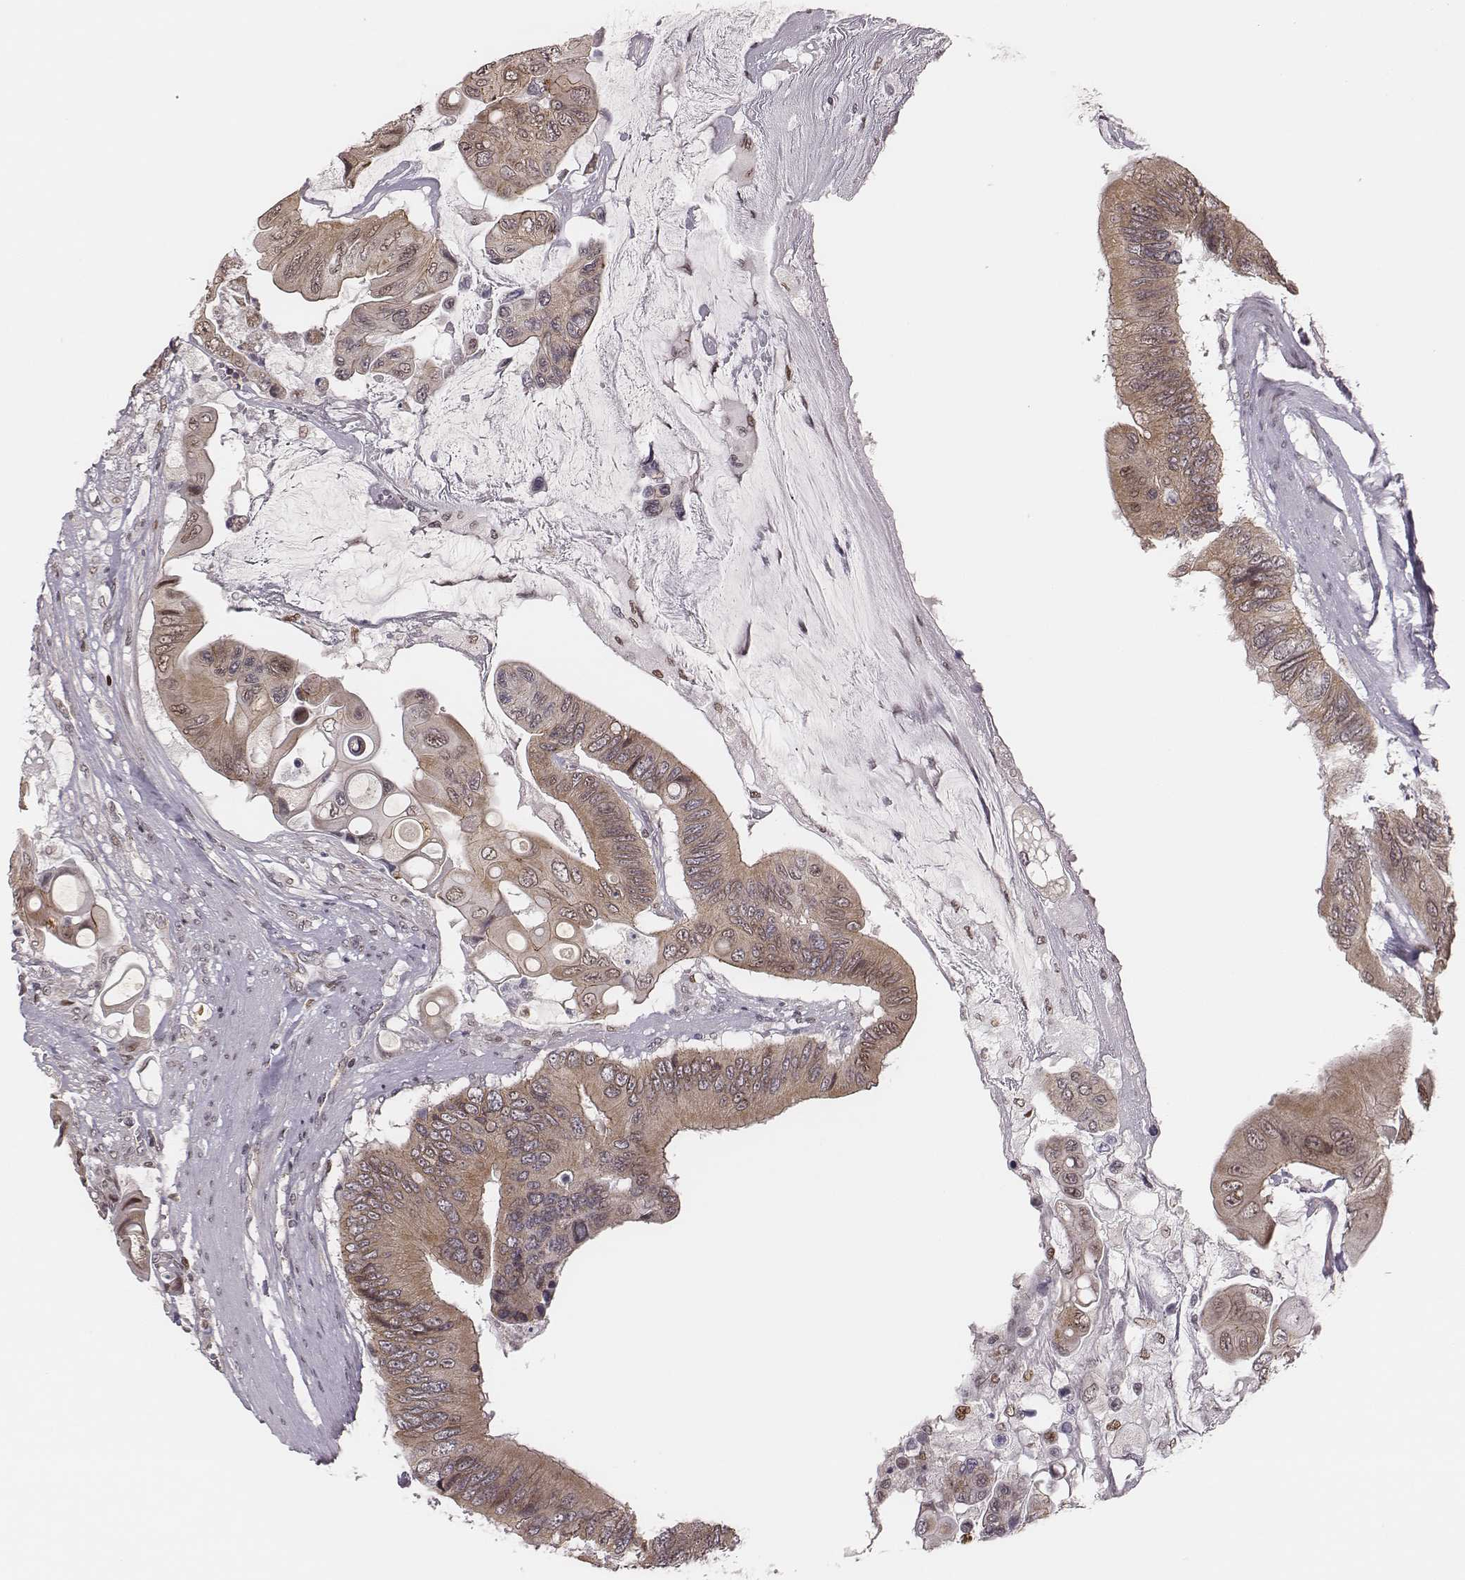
{"staining": {"intensity": "weak", "quantity": ">75%", "location": "cytoplasmic/membranous"}, "tissue": "colorectal cancer", "cell_type": "Tumor cells", "image_type": "cancer", "snomed": [{"axis": "morphology", "description": "Adenocarcinoma, NOS"}, {"axis": "topography", "description": "Rectum"}], "caption": "Human colorectal cancer stained for a protein (brown) exhibits weak cytoplasmic/membranous positive staining in approximately >75% of tumor cells.", "gene": "WDR59", "patient": {"sex": "male", "age": 63}}